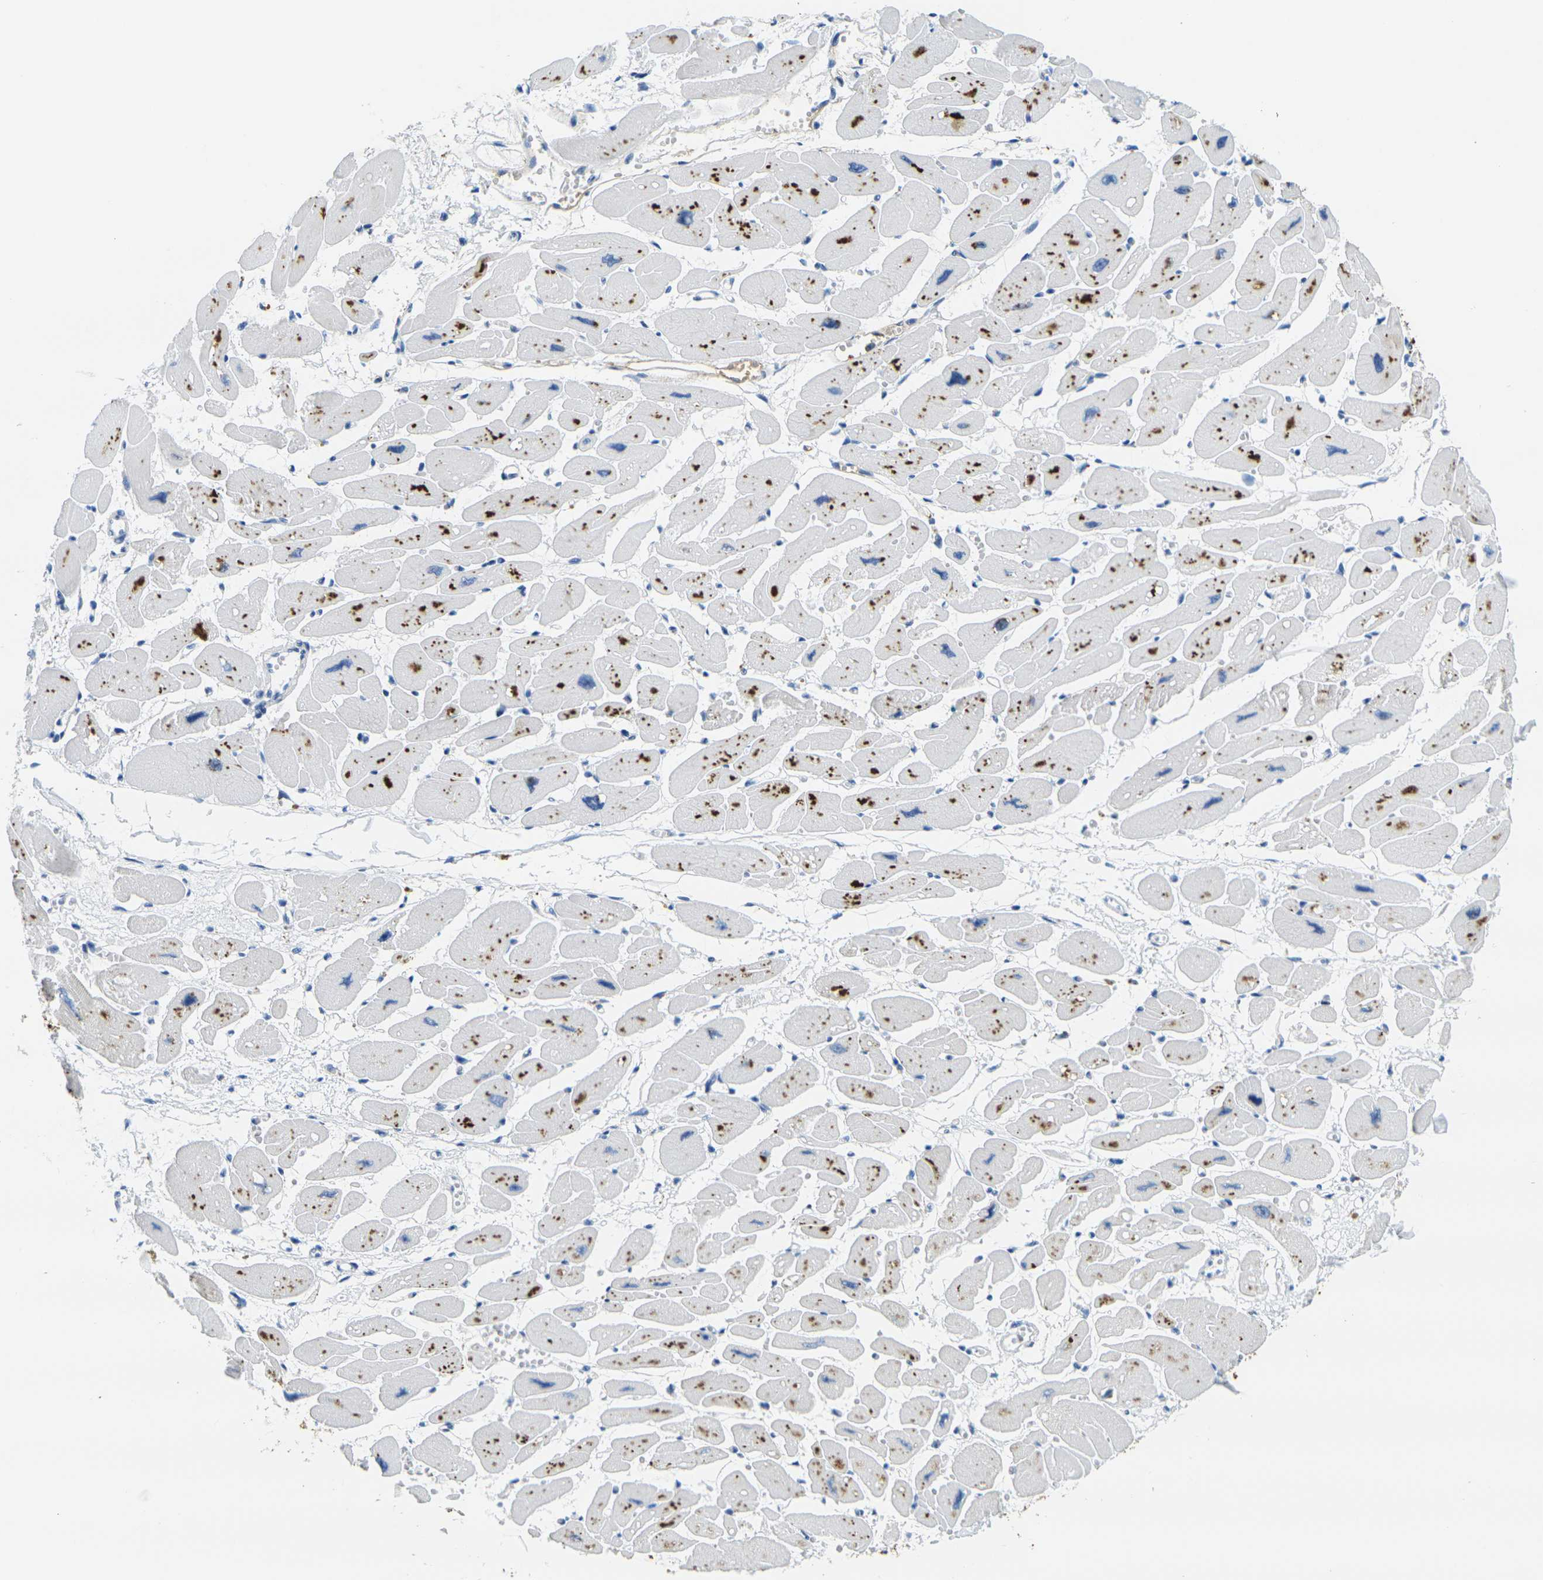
{"staining": {"intensity": "moderate", "quantity": "25%-75%", "location": "cytoplasmic/membranous"}, "tissue": "heart muscle", "cell_type": "Cardiomyocytes", "image_type": "normal", "snomed": [{"axis": "morphology", "description": "Normal tissue, NOS"}, {"axis": "topography", "description": "Heart"}], "caption": "This photomicrograph shows immunohistochemistry staining of normal human heart muscle, with medium moderate cytoplasmic/membranous positivity in approximately 25%-75% of cardiomyocytes.", "gene": "GPR15", "patient": {"sex": "female", "age": 54}}